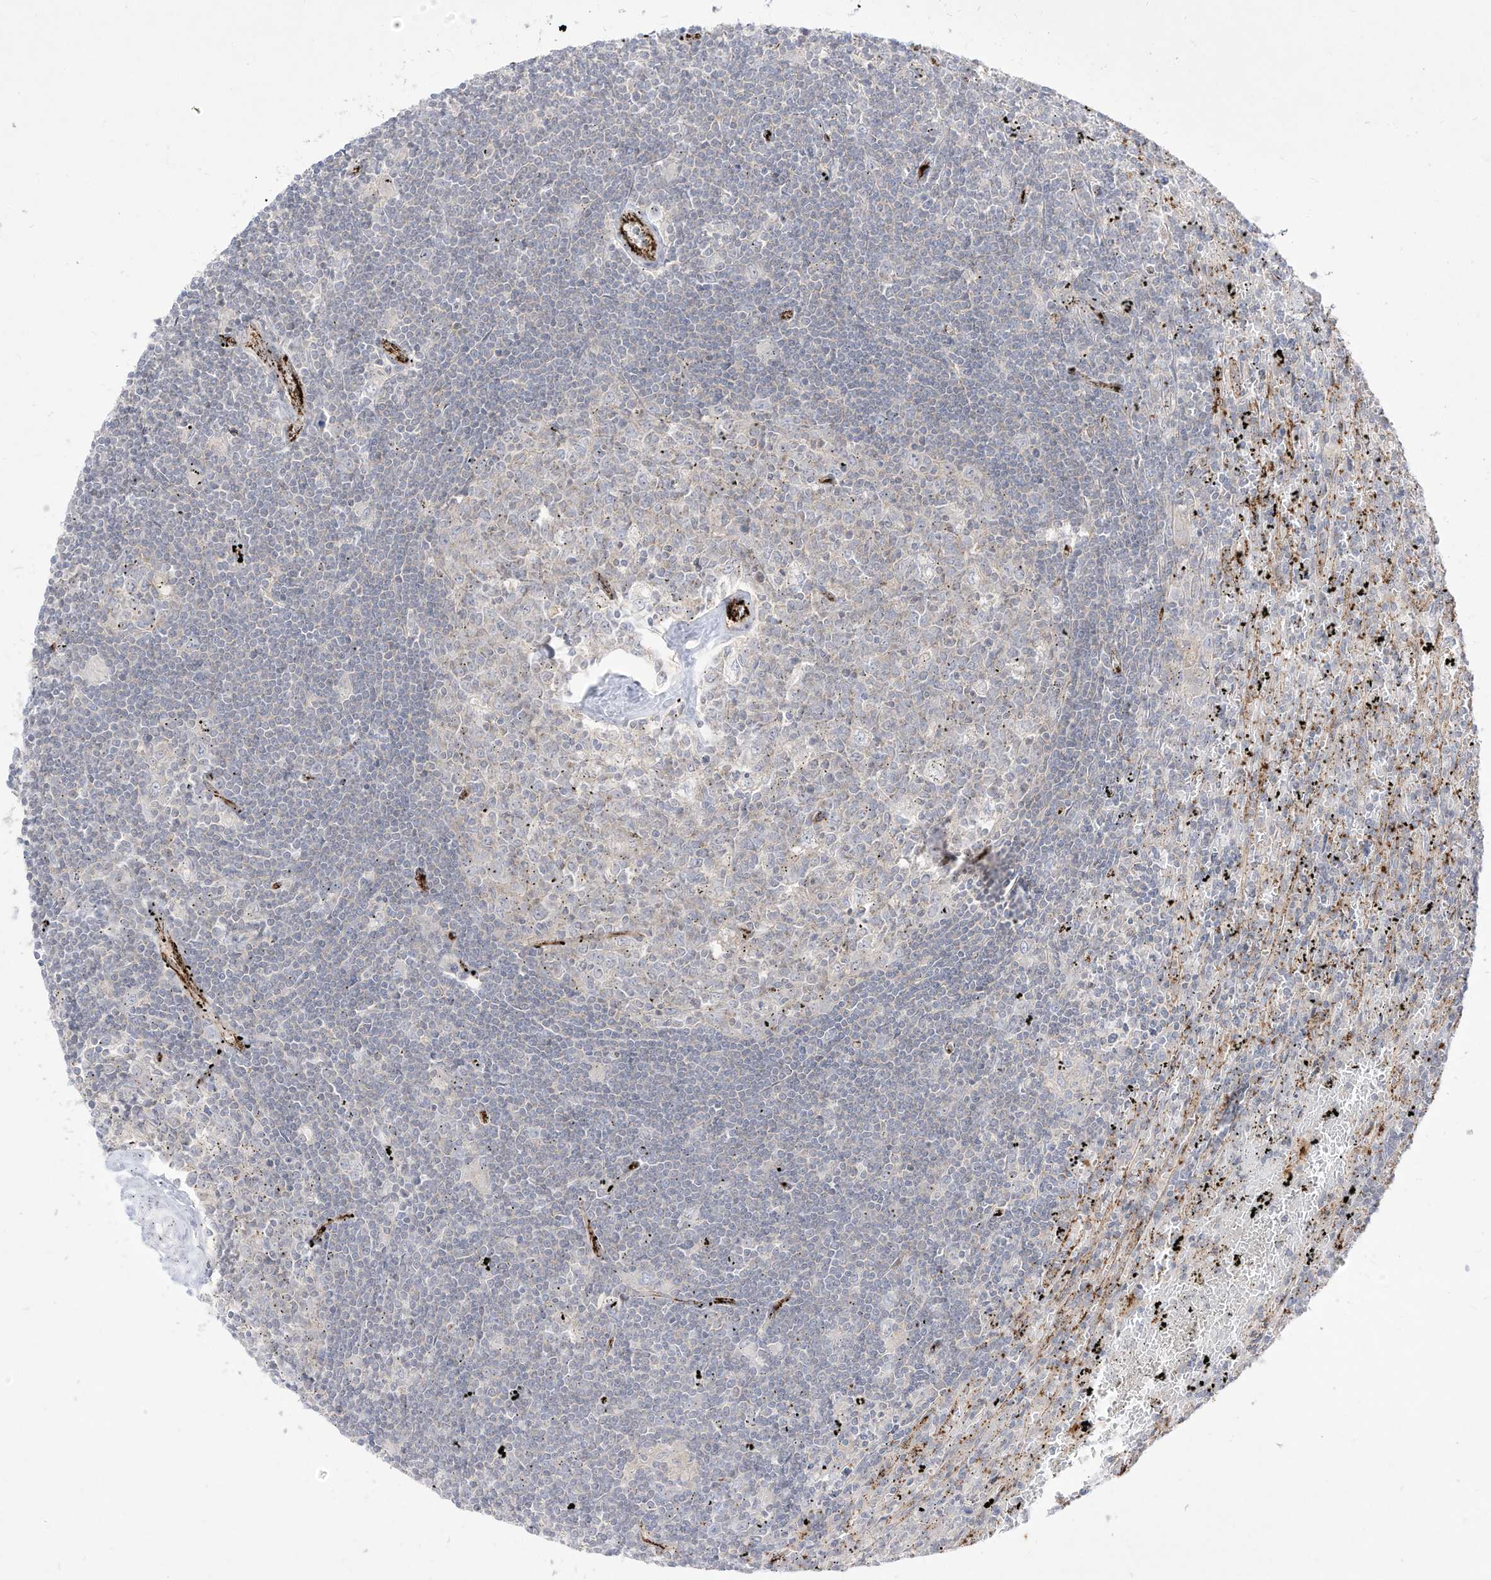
{"staining": {"intensity": "negative", "quantity": "none", "location": "none"}, "tissue": "lymphoma", "cell_type": "Tumor cells", "image_type": "cancer", "snomed": [{"axis": "morphology", "description": "Malignant lymphoma, non-Hodgkin's type, Low grade"}, {"axis": "topography", "description": "Spleen"}], "caption": "An immunohistochemistry histopathology image of malignant lymphoma, non-Hodgkin's type (low-grade) is shown. There is no staining in tumor cells of malignant lymphoma, non-Hodgkin's type (low-grade).", "gene": "ZGRF1", "patient": {"sex": "male", "age": 76}}